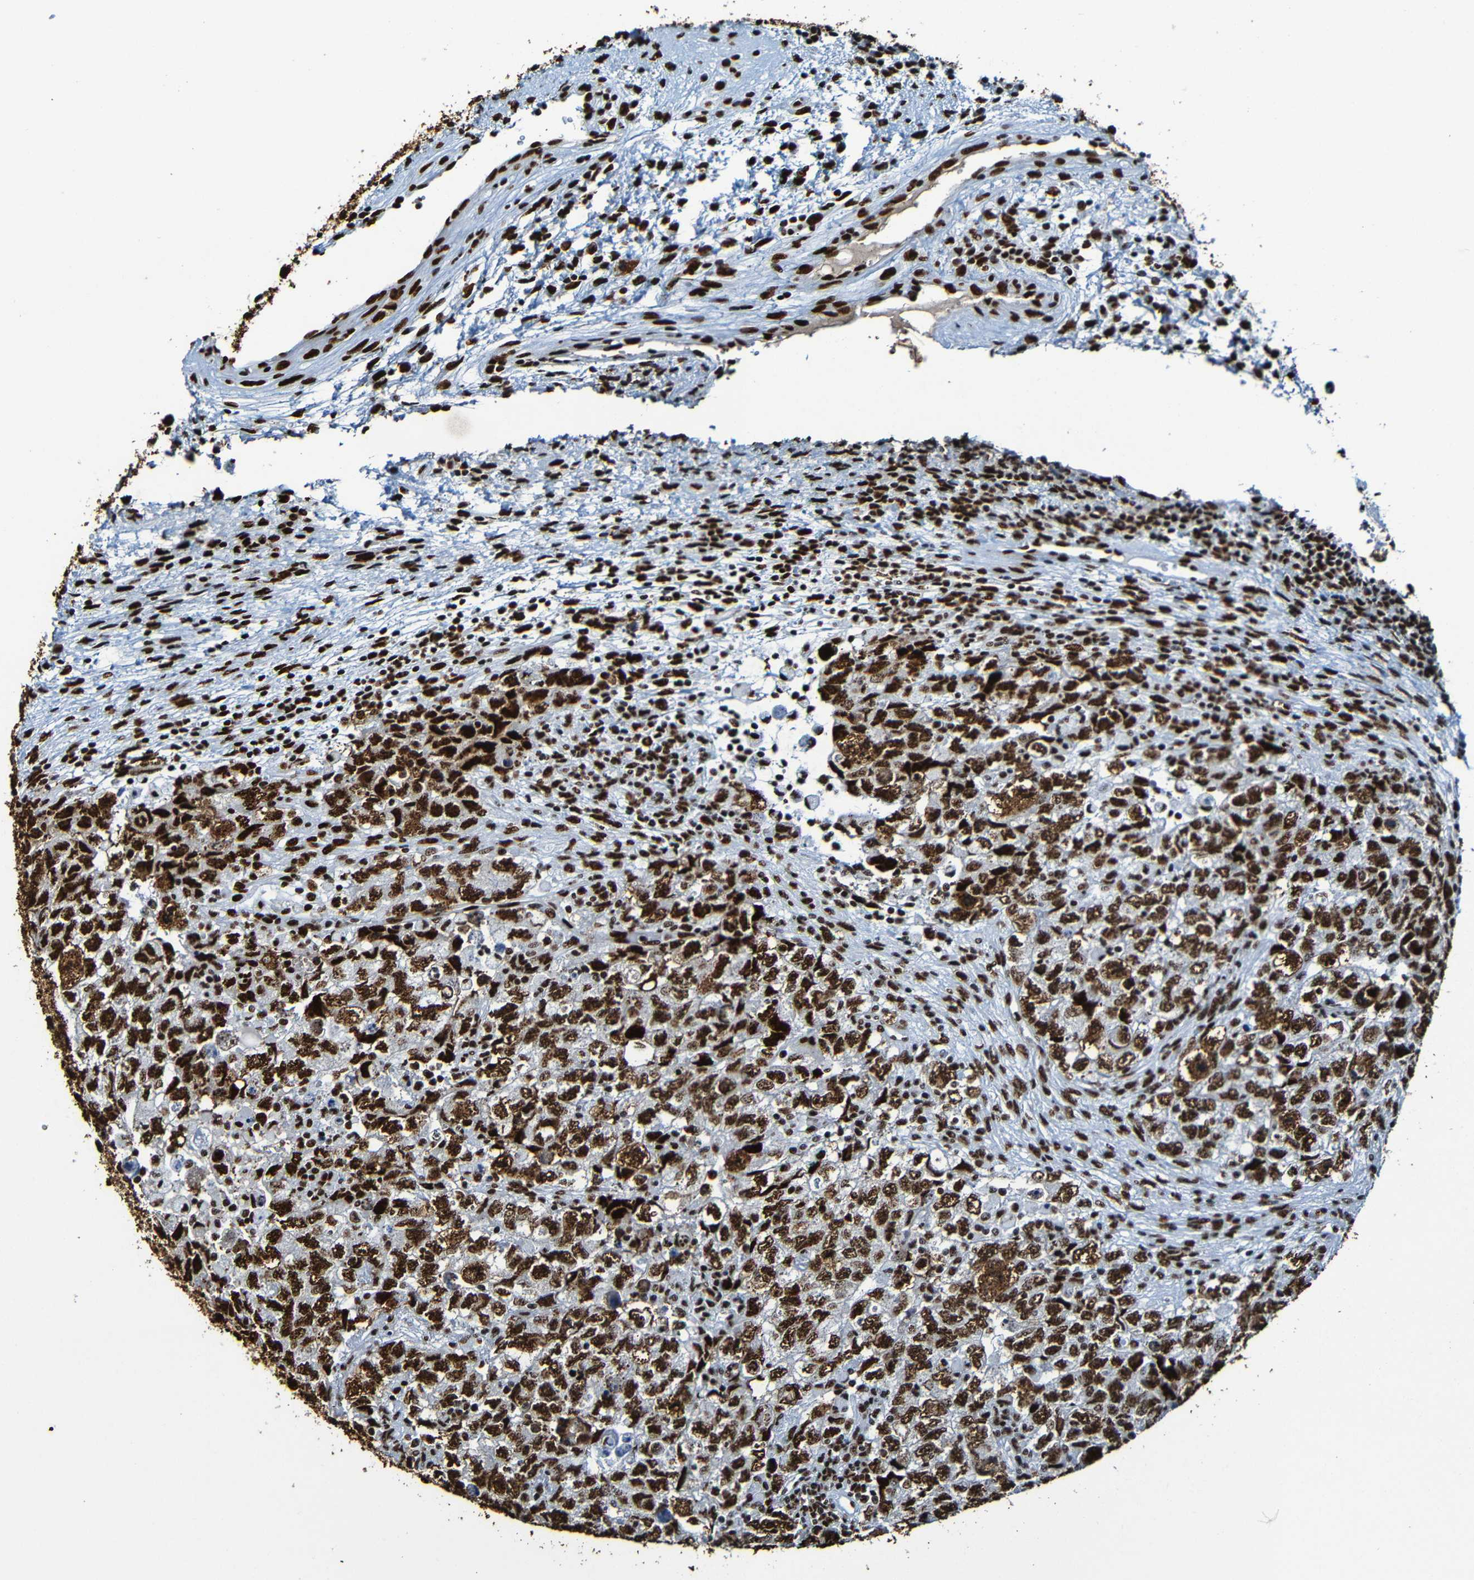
{"staining": {"intensity": "strong", "quantity": ">75%", "location": "nuclear"}, "tissue": "testis cancer", "cell_type": "Tumor cells", "image_type": "cancer", "snomed": [{"axis": "morphology", "description": "Carcinoma, Embryonal, NOS"}, {"axis": "topography", "description": "Testis"}], "caption": "Strong nuclear staining for a protein is identified in approximately >75% of tumor cells of testis cancer (embryonal carcinoma) using immunohistochemistry.", "gene": "SRSF3", "patient": {"sex": "male", "age": 36}}